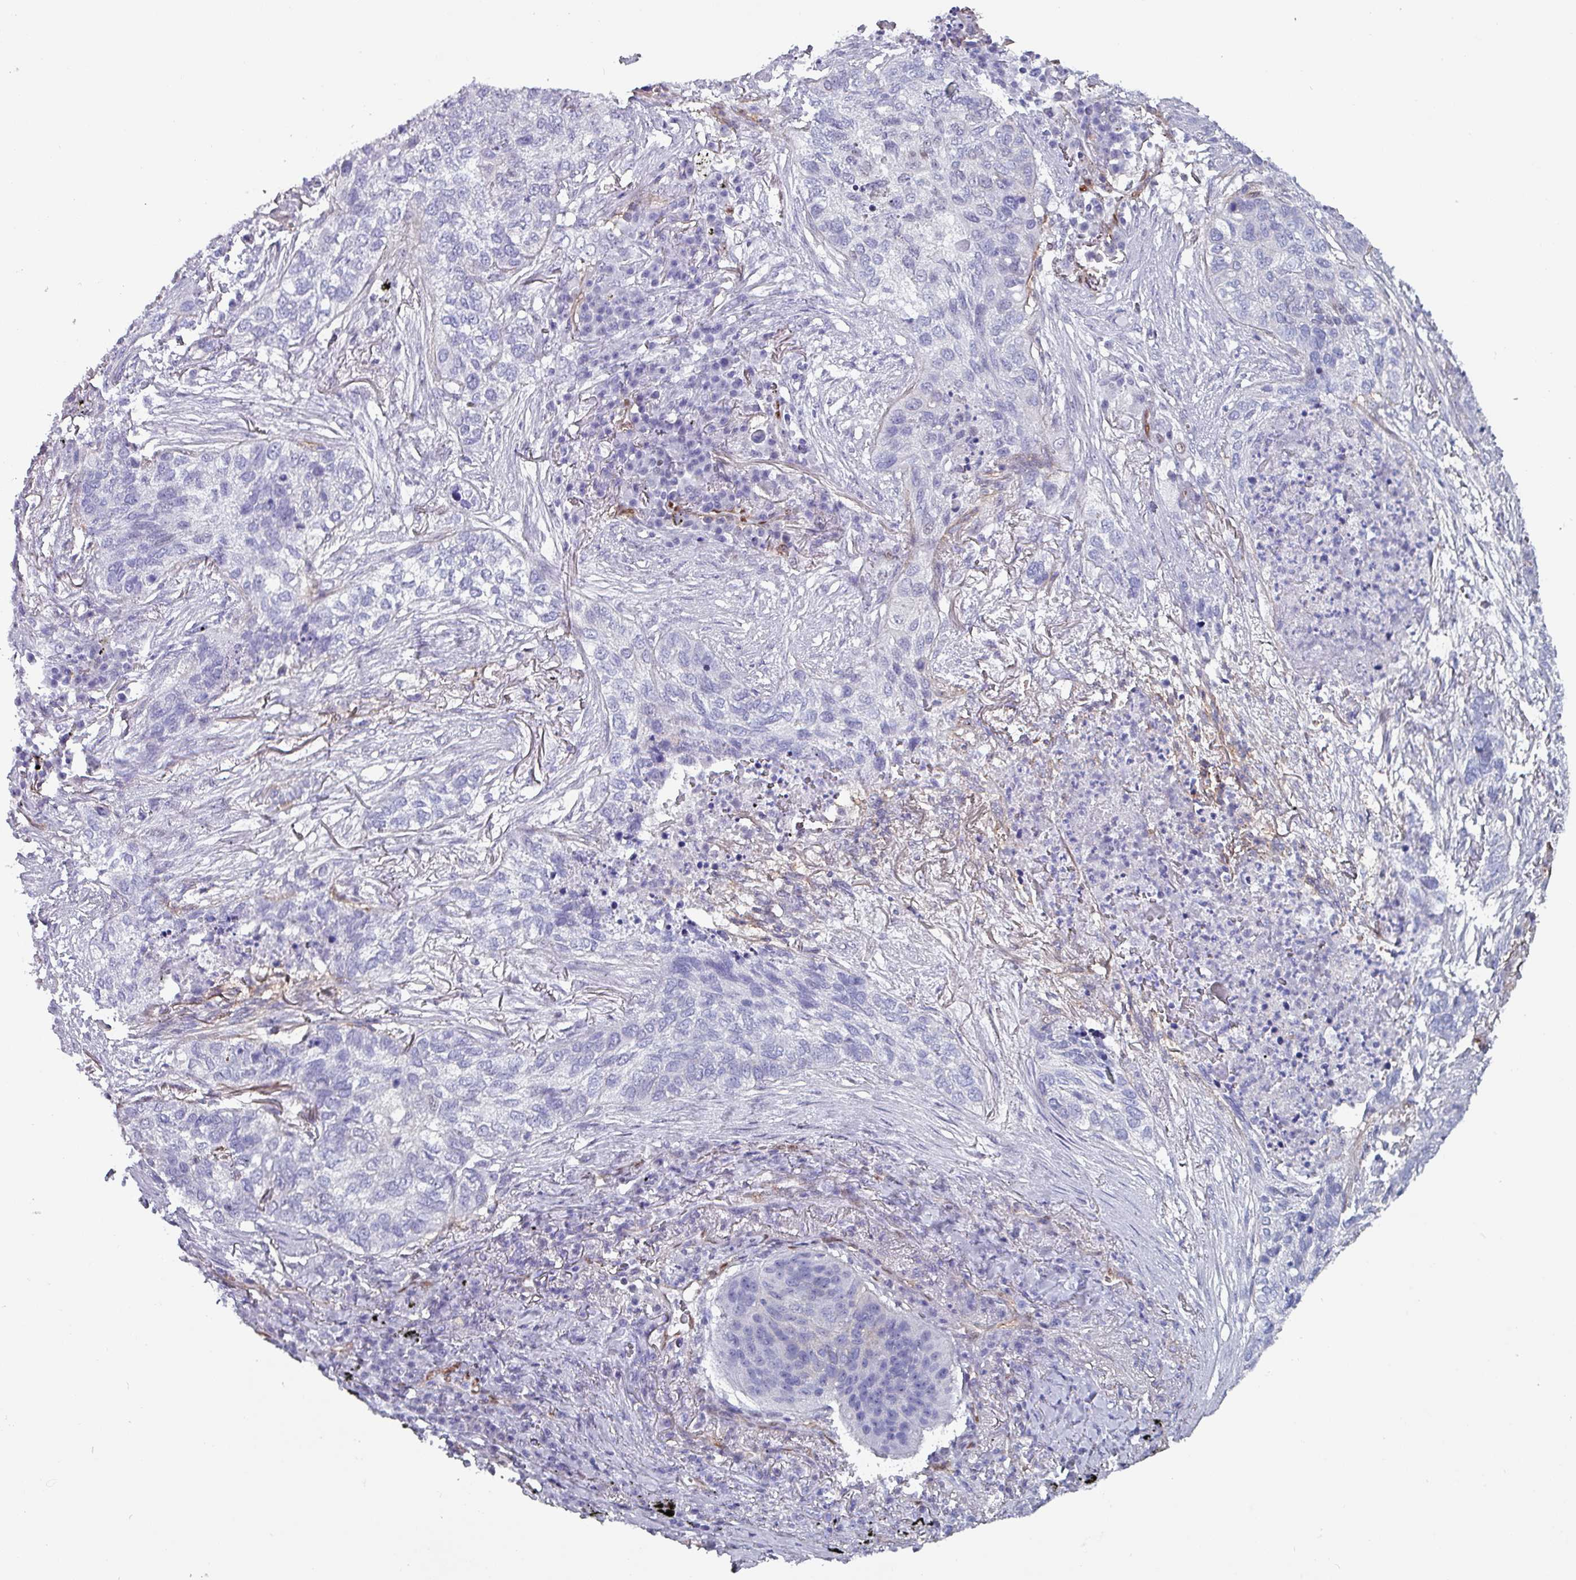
{"staining": {"intensity": "negative", "quantity": "none", "location": "none"}, "tissue": "lung cancer", "cell_type": "Tumor cells", "image_type": "cancer", "snomed": [{"axis": "morphology", "description": "Squamous cell carcinoma, NOS"}, {"axis": "topography", "description": "Lung"}], "caption": "Tumor cells are negative for brown protein staining in lung squamous cell carcinoma. (IHC, brightfield microscopy, high magnification).", "gene": "ZNF816-ZNF321P", "patient": {"sex": "female", "age": 63}}